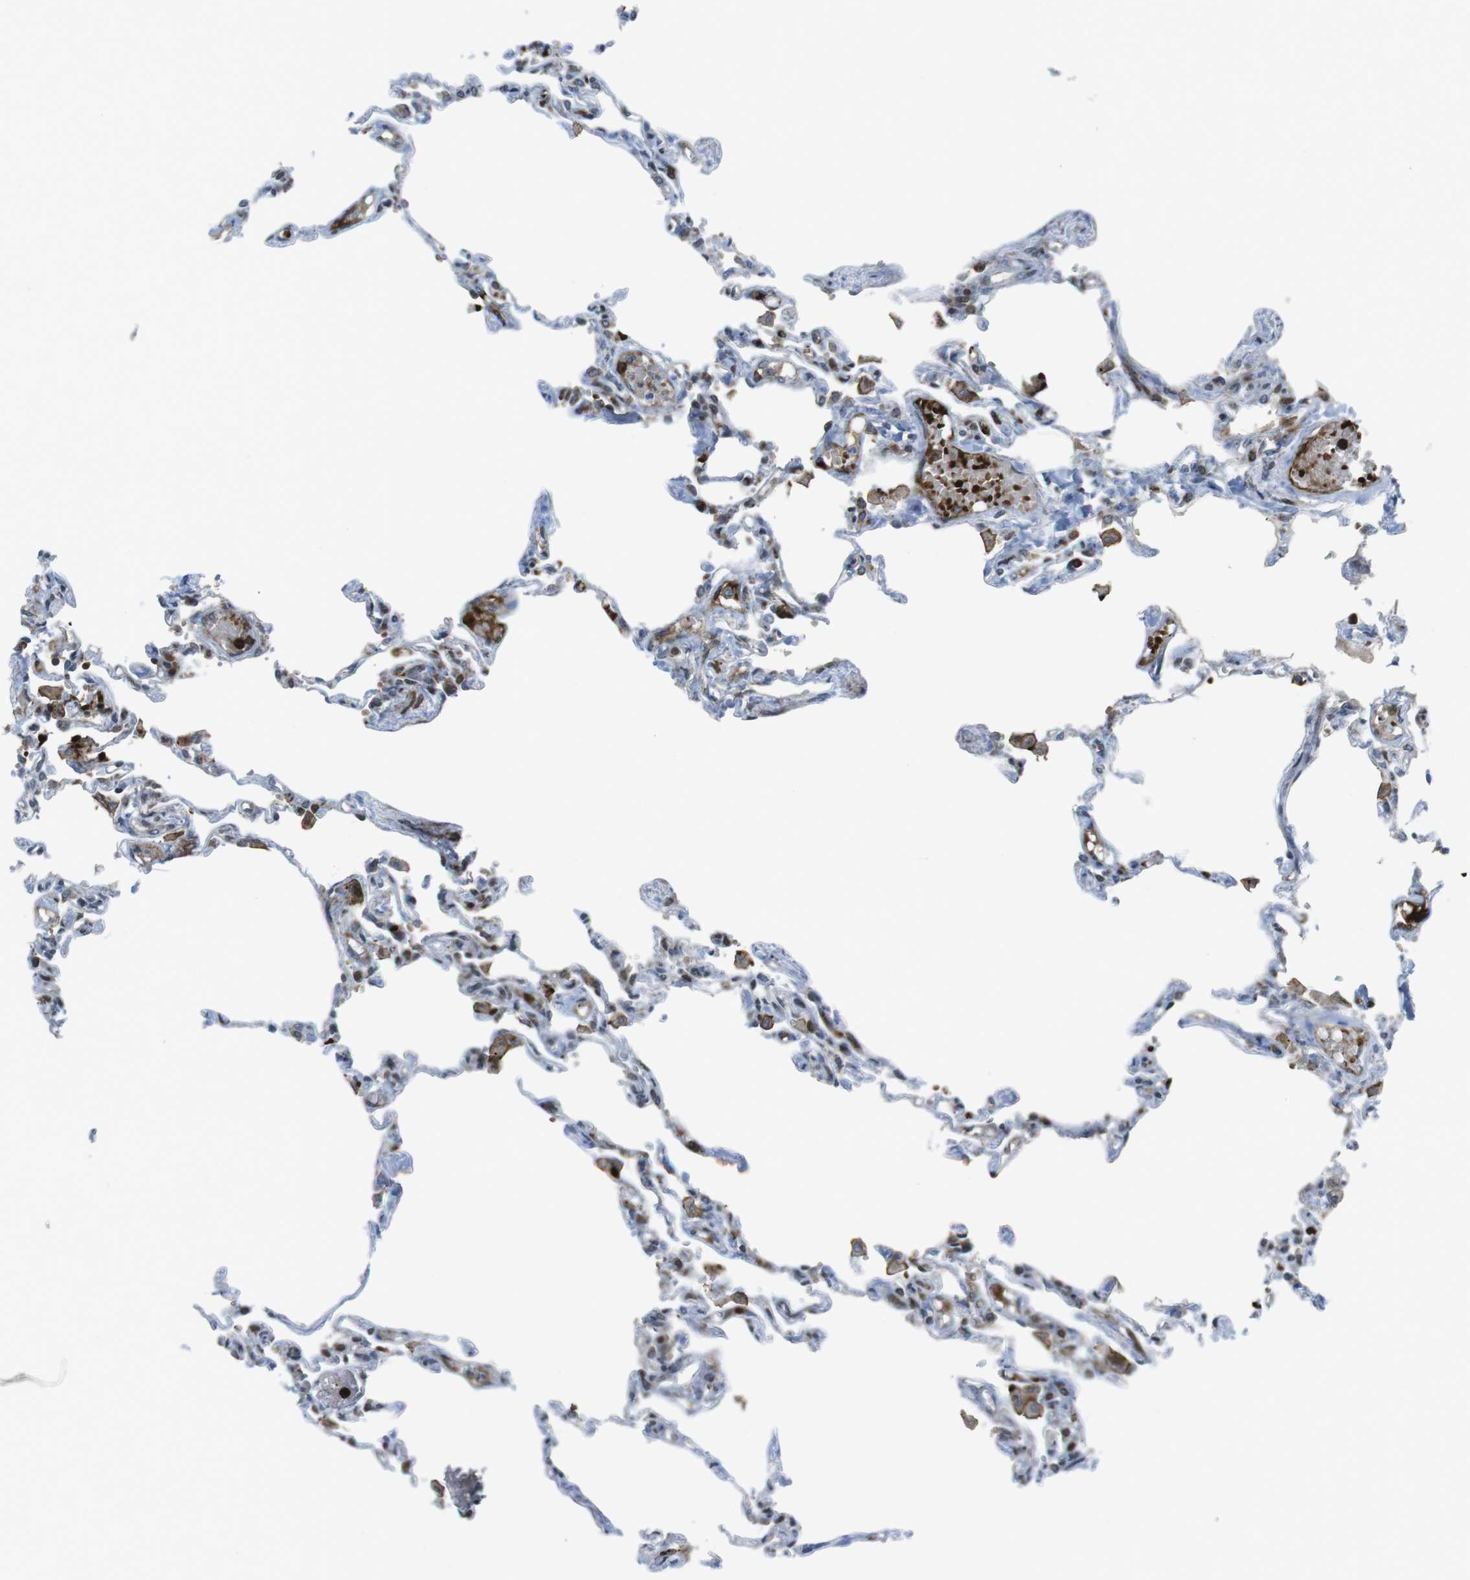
{"staining": {"intensity": "weak", "quantity": "<25%", "location": "cytoplasmic/membranous"}, "tissue": "lung", "cell_type": "Alveolar cells", "image_type": "normal", "snomed": [{"axis": "morphology", "description": "Normal tissue, NOS"}, {"axis": "topography", "description": "Lung"}], "caption": "Alveolar cells show no significant expression in unremarkable lung. (Immunohistochemistry, brightfield microscopy, high magnification).", "gene": "CUL7", "patient": {"sex": "male", "age": 21}}